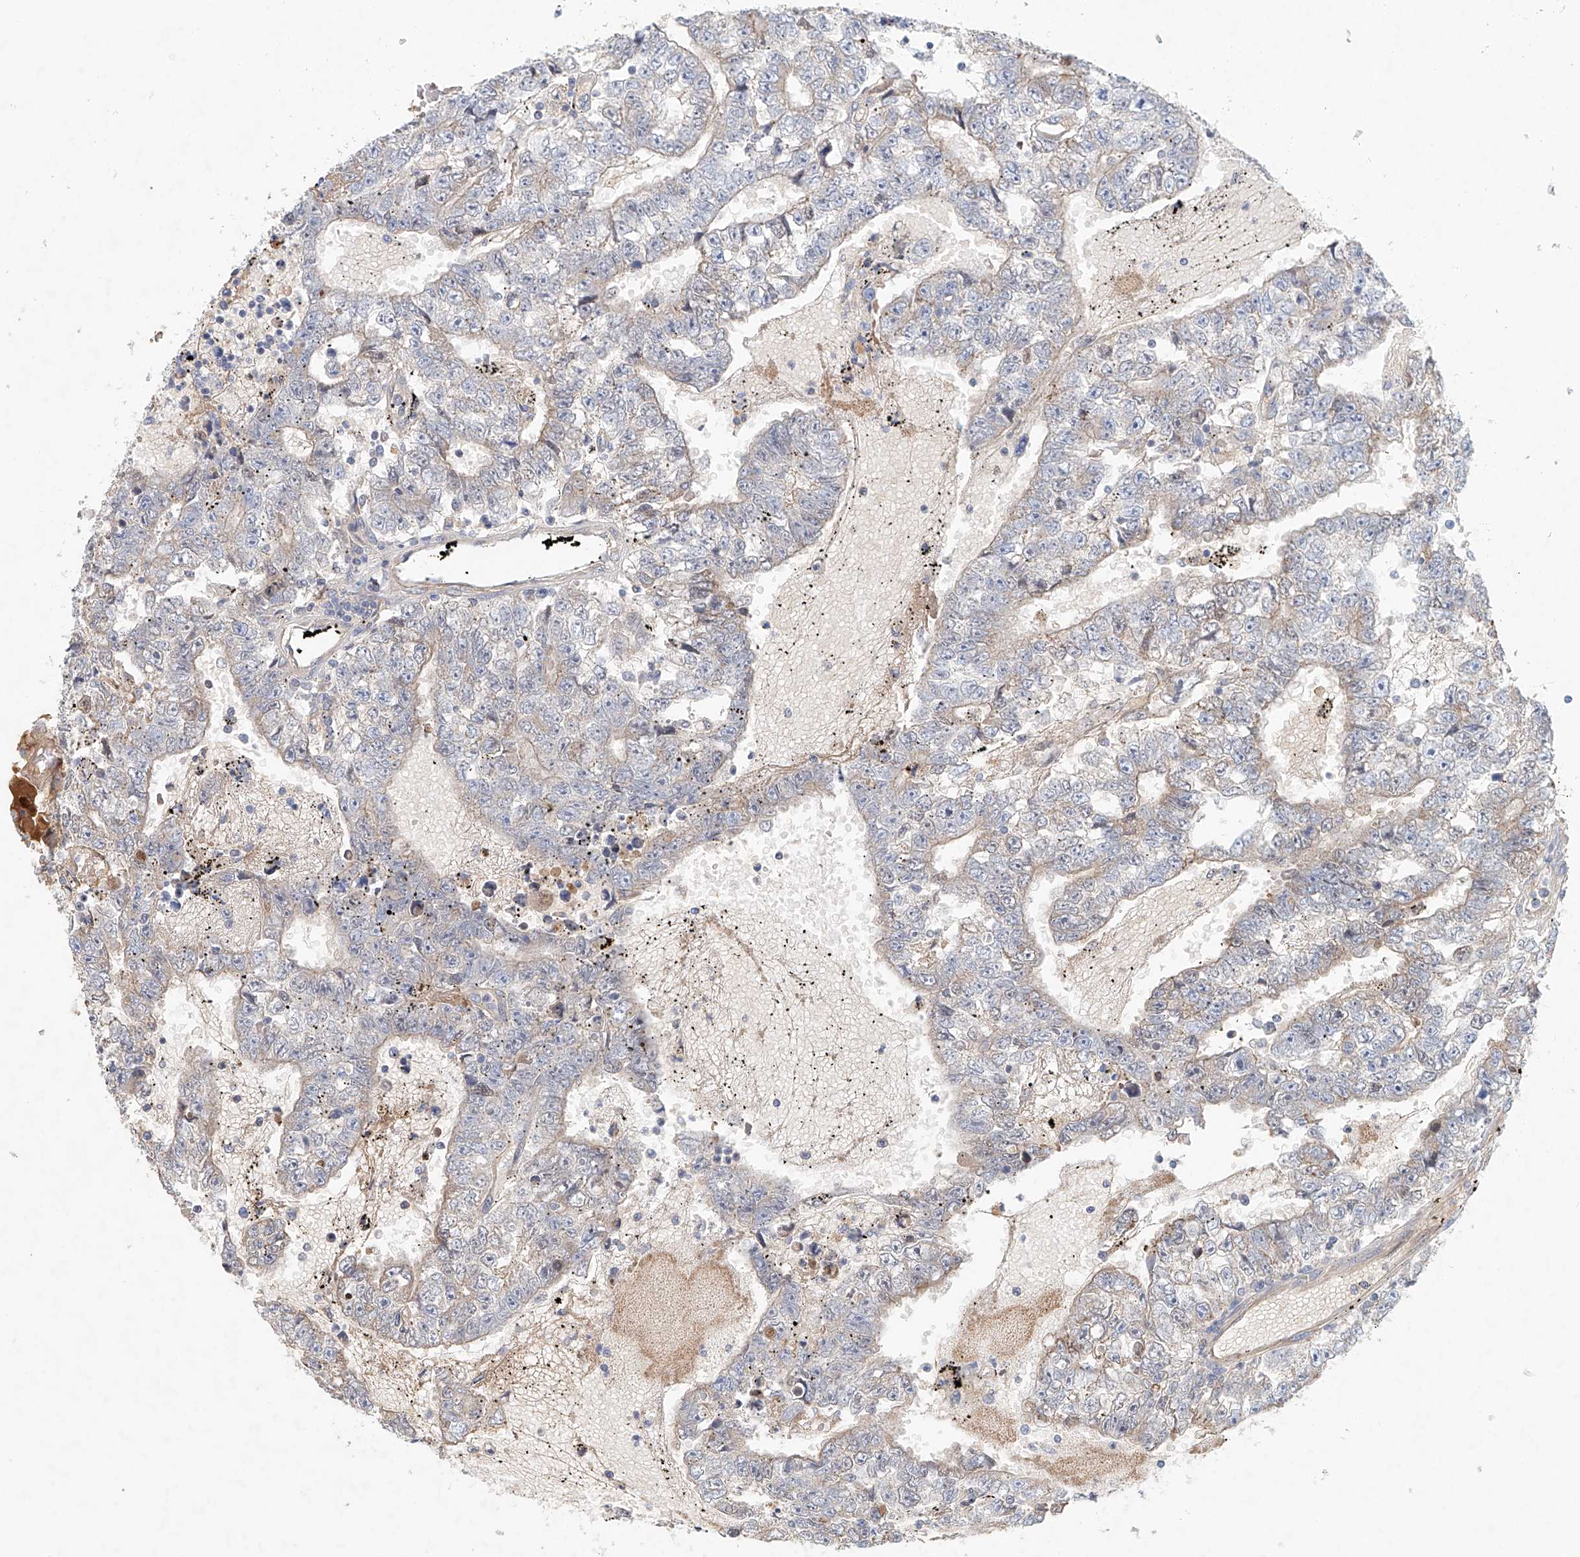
{"staining": {"intensity": "weak", "quantity": "<25%", "location": "cytoplasmic/membranous"}, "tissue": "testis cancer", "cell_type": "Tumor cells", "image_type": "cancer", "snomed": [{"axis": "morphology", "description": "Carcinoma, Embryonal, NOS"}, {"axis": "topography", "description": "Testis"}], "caption": "Immunohistochemical staining of testis embryonal carcinoma reveals no significant expression in tumor cells.", "gene": "FRYL", "patient": {"sex": "male", "age": 25}}